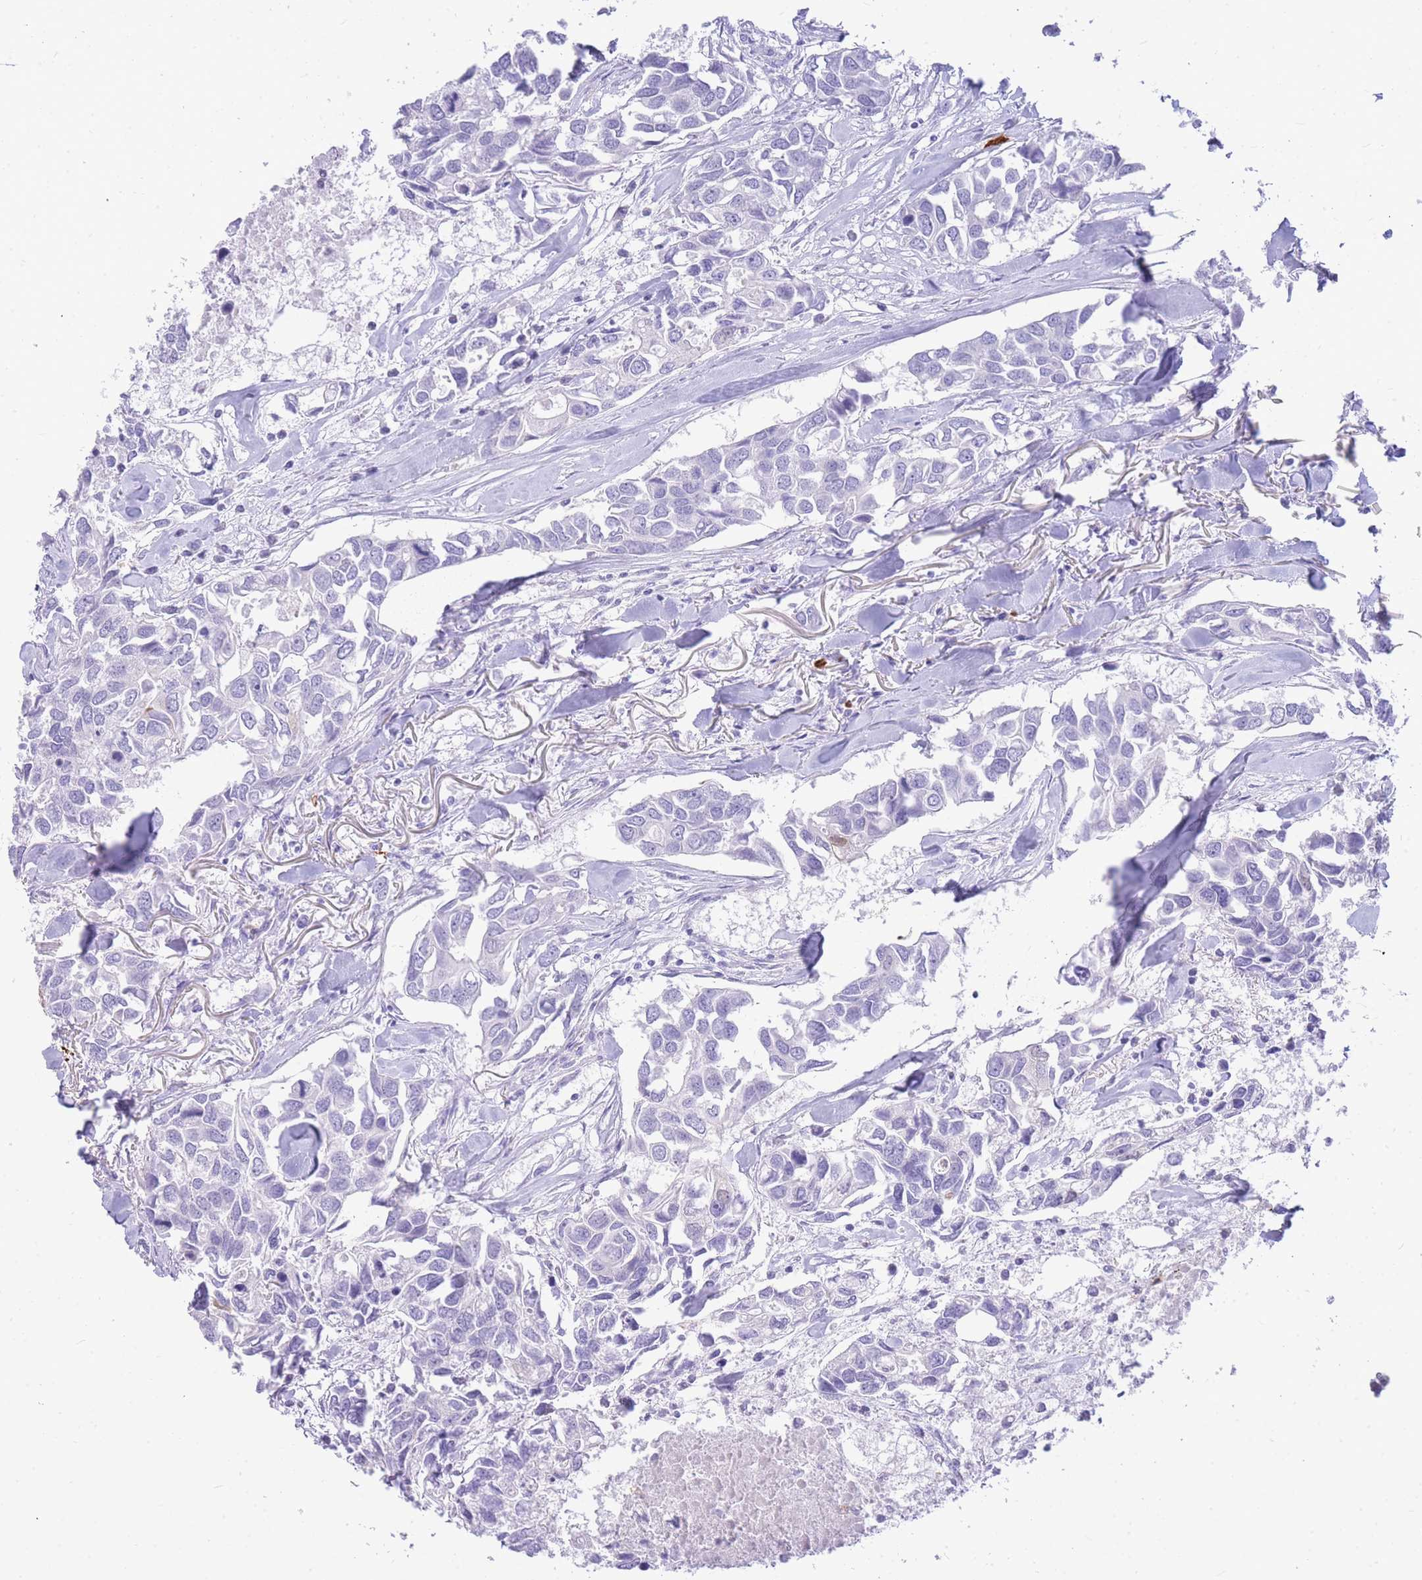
{"staining": {"intensity": "negative", "quantity": "none", "location": "none"}, "tissue": "breast cancer", "cell_type": "Tumor cells", "image_type": "cancer", "snomed": [{"axis": "morphology", "description": "Duct carcinoma"}, {"axis": "topography", "description": "Breast"}], "caption": "An image of invasive ductal carcinoma (breast) stained for a protein displays no brown staining in tumor cells.", "gene": "HERC1", "patient": {"sex": "female", "age": 83}}